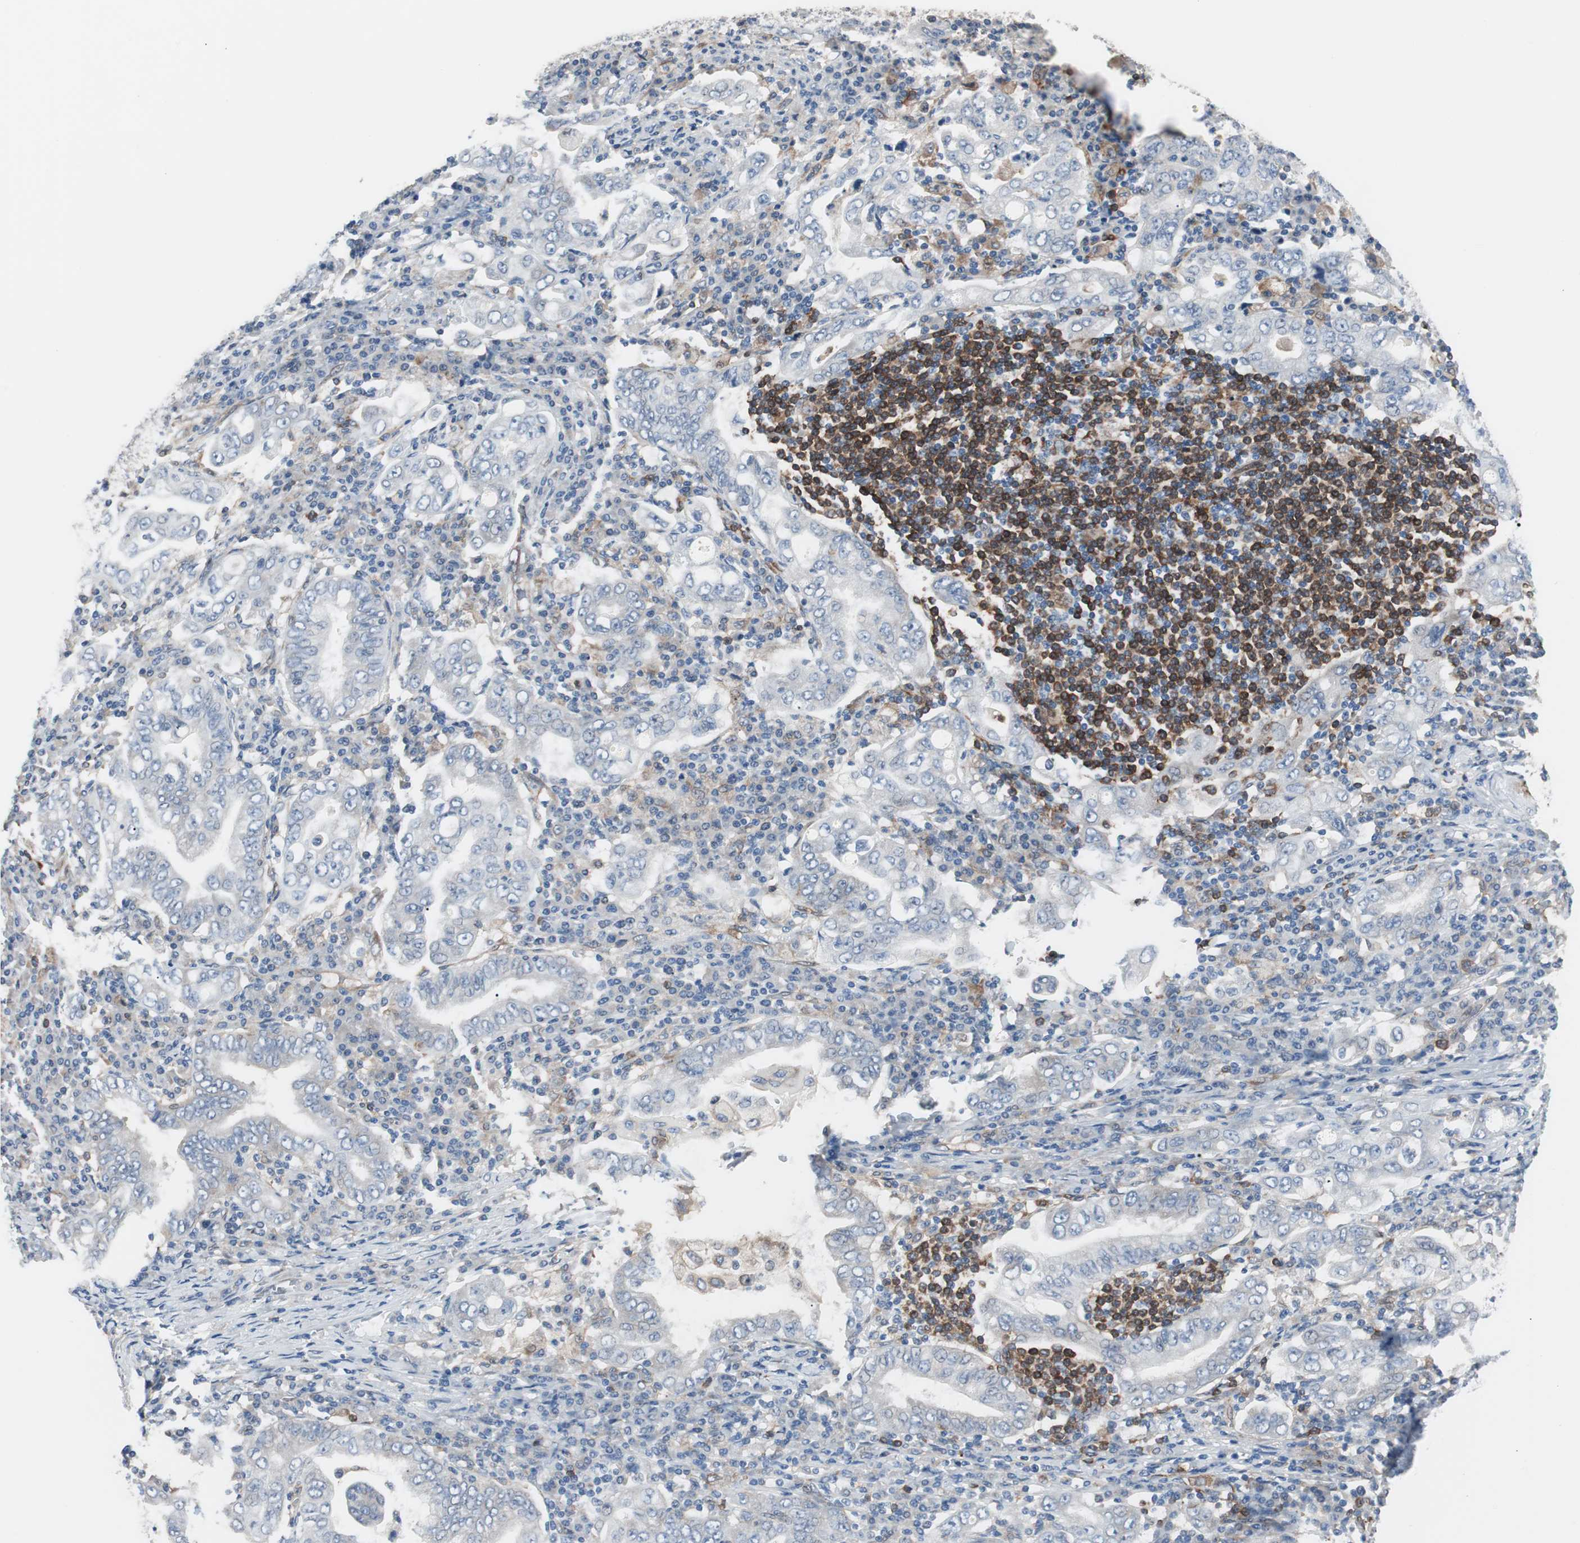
{"staining": {"intensity": "weak", "quantity": "25%-75%", "location": "cytoplasmic/membranous"}, "tissue": "stomach cancer", "cell_type": "Tumor cells", "image_type": "cancer", "snomed": [{"axis": "morphology", "description": "Normal tissue, NOS"}, {"axis": "morphology", "description": "Adenocarcinoma, NOS"}, {"axis": "topography", "description": "Esophagus"}, {"axis": "topography", "description": "Stomach, upper"}, {"axis": "topography", "description": "Peripheral nerve tissue"}], "caption": "Stomach adenocarcinoma was stained to show a protein in brown. There is low levels of weak cytoplasmic/membranous staining in approximately 25%-75% of tumor cells.", "gene": "SWAP70", "patient": {"sex": "male", "age": 62}}